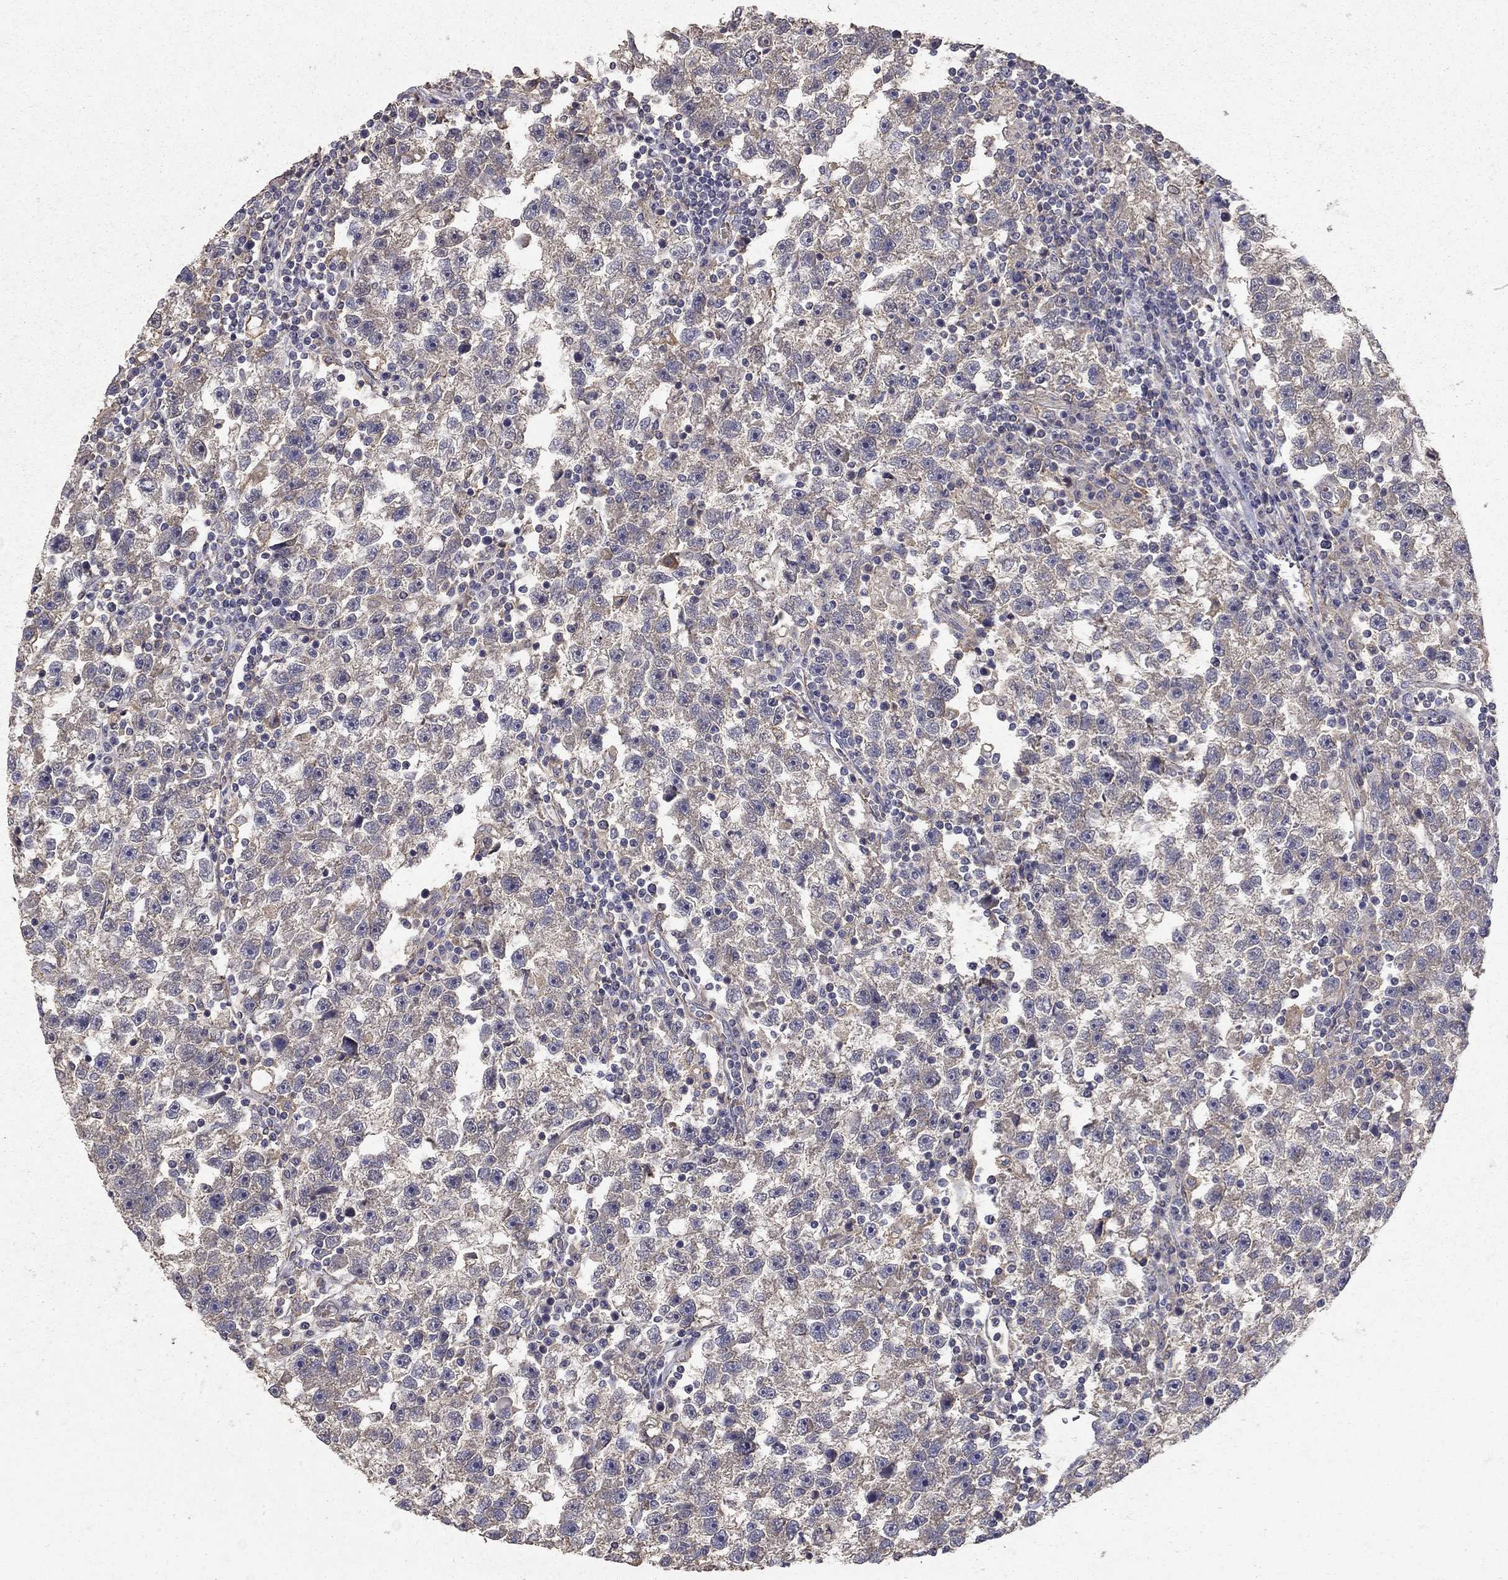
{"staining": {"intensity": "weak", "quantity": "25%-75%", "location": "cytoplasmic/membranous"}, "tissue": "testis cancer", "cell_type": "Tumor cells", "image_type": "cancer", "snomed": [{"axis": "morphology", "description": "Seminoma, NOS"}, {"axis": "topography", "description": "Testis"}], "caption": "This photomicrograph shows IHC staining of human testis cancer, with low weak cytoplasmic/membranous staining in about 25%-75% of tumor cells.", "gene": "MPP2", "patient": {"sex": "male", "age": 47}}